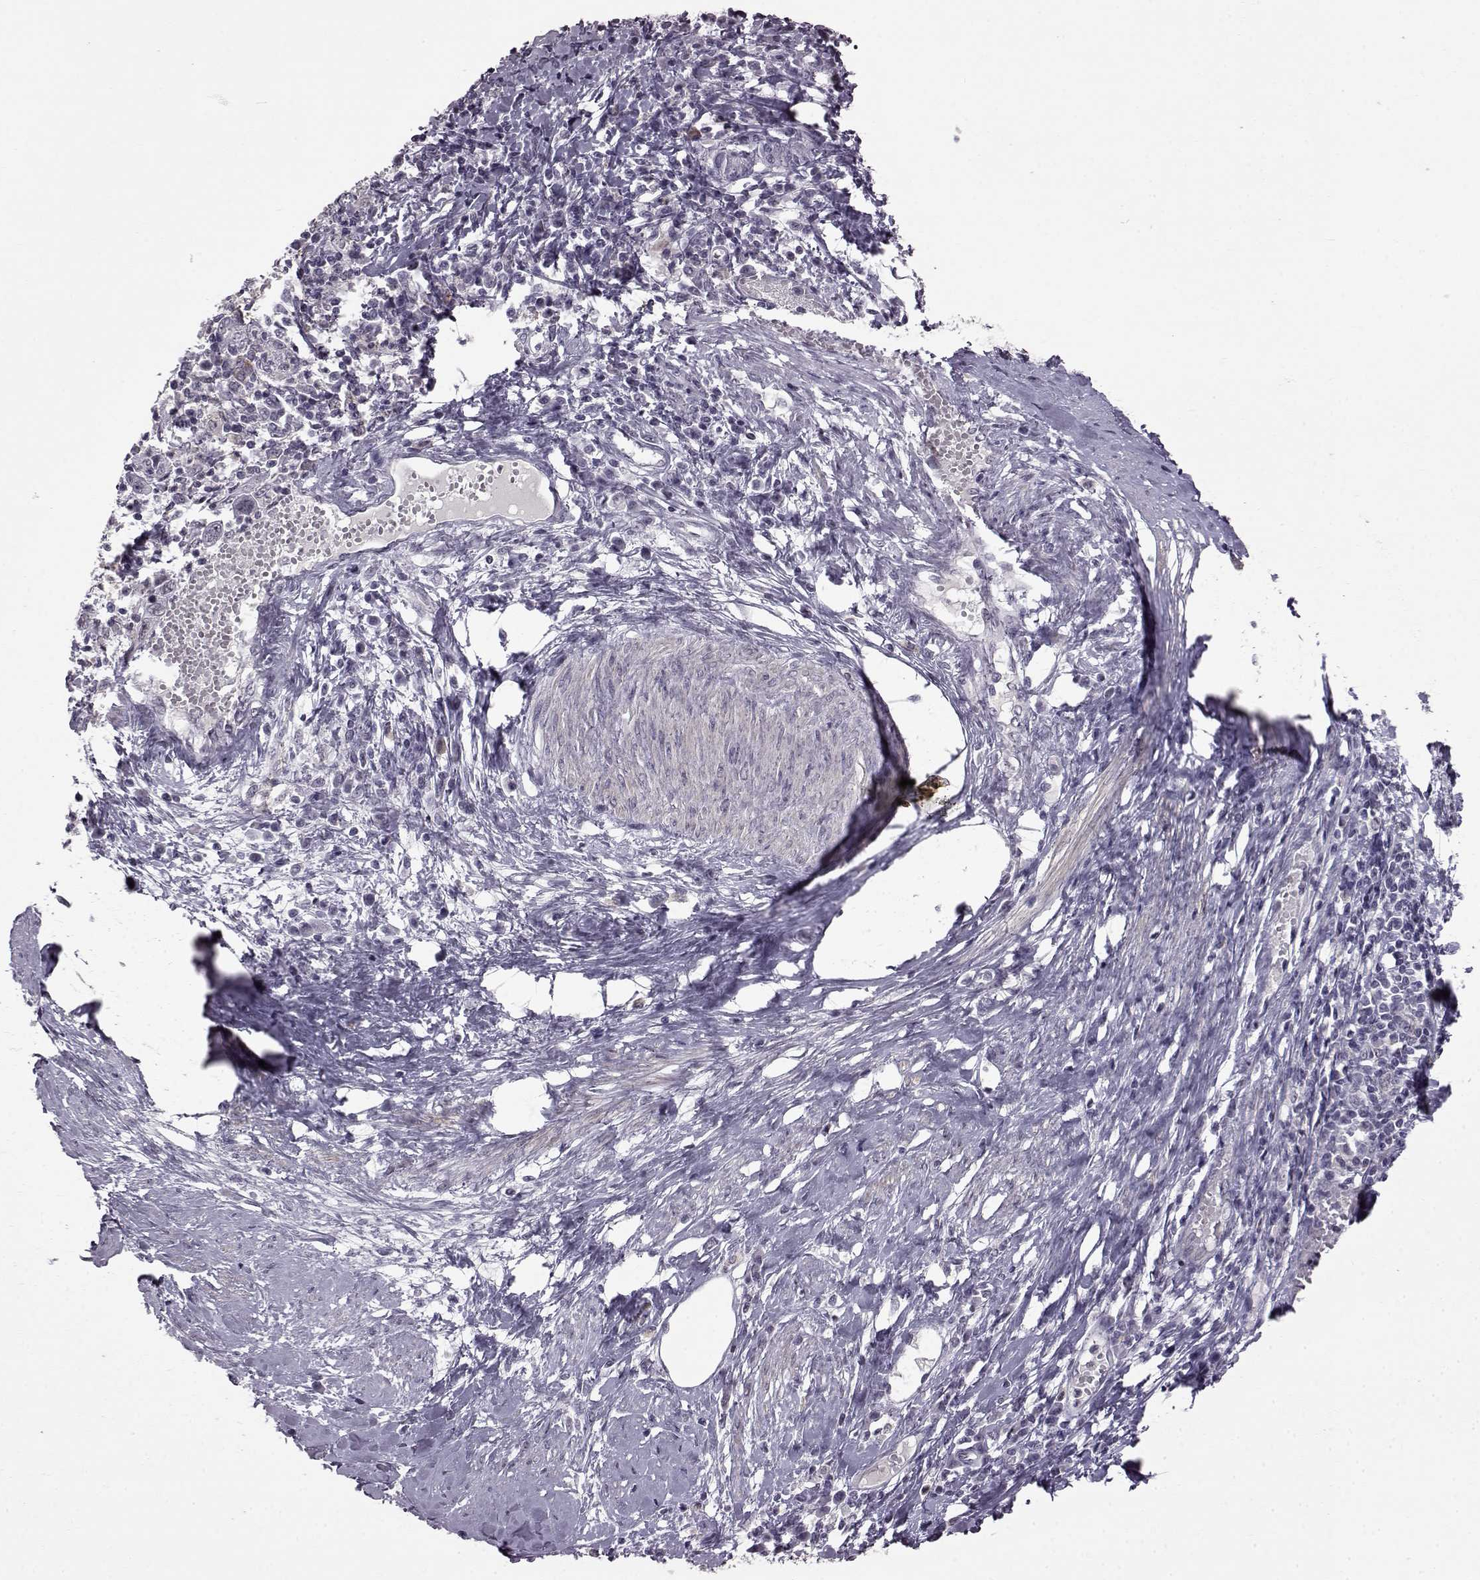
{"staining": {"intensity": "negative", "quantity": "none", "location": "none"}, "tissue": "cervical cancer", "cell_type": "Tumor cells", "image_type": "cancer", "snomed": [{"axis": "morphology", "description": "Squamous cell carcinoma, NOS"}, {"axis": "topography", "description": "Cervix"}], "caption": "Cervical cancer (squamous cell carcinoma) was stained to show a protein in brown. There is no significant staining in tumor cells.", "gene": "SLC28A2", "patient": {"sex": "female", "age": 46}}